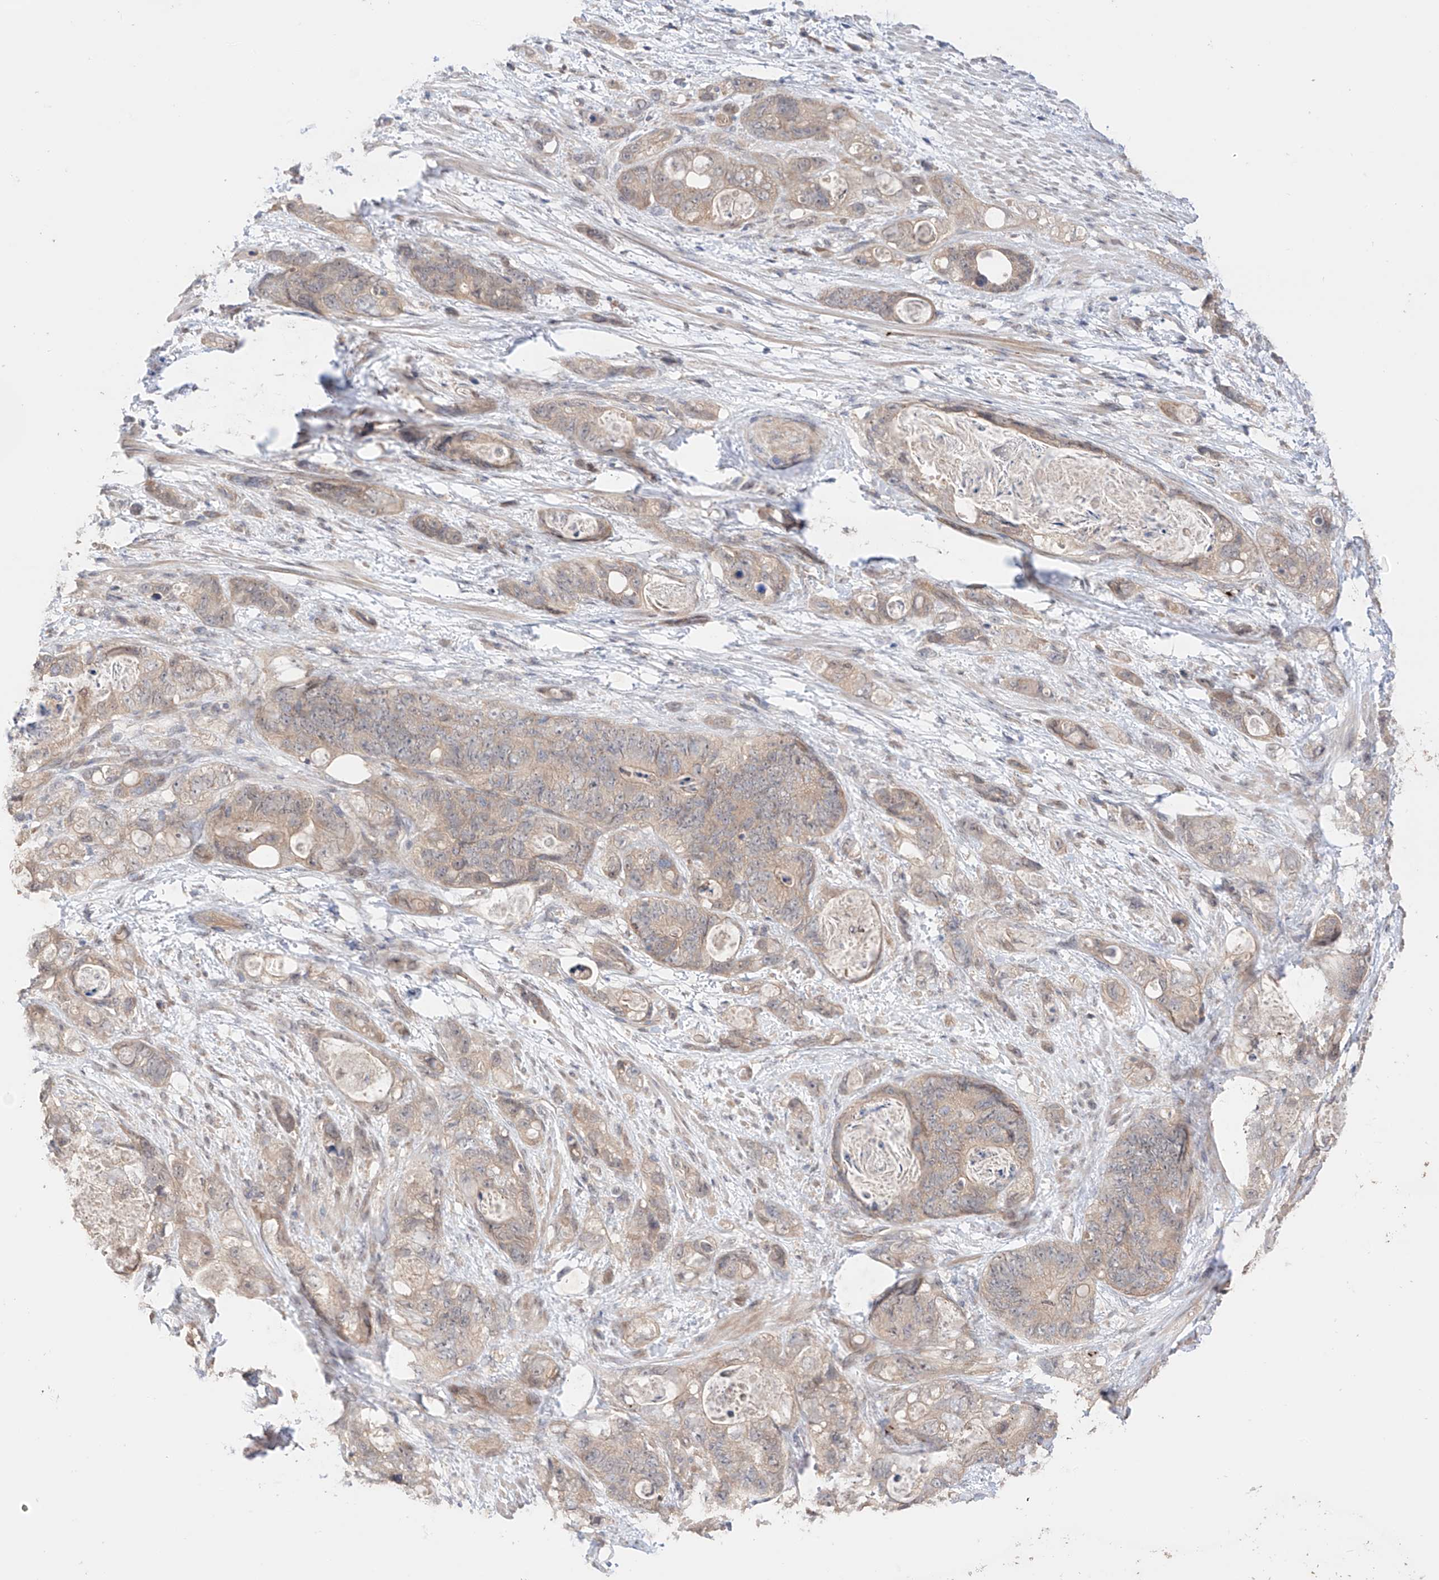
{"staining": {"intensity": "weak", "quantity": ">75%", "location": "cytoplasmic/membranous"}, "tissue": "stomach cancer", "cell_type": "Tumor cells", "image_type": "cancer", "snomed": [{"axis": "morphology", "description": "Normal tissue, NOS"}, {"axis": "morphology", "description": "Adenocarcinoma, NOS"}, {"axis": "topography", "description": "Stomach"}], "caption": "IHC histopathology image of neoplastic tissue: human stomach cancer stained using IHC shows low levels of weak protein expression localized specifically in the cytoplasmic/membranous of tumor cells, appearing as a cytoplasmic/membranous brown color.", "gene": "ZFHX2", "patient": {"sex": "female", "age": 89}}